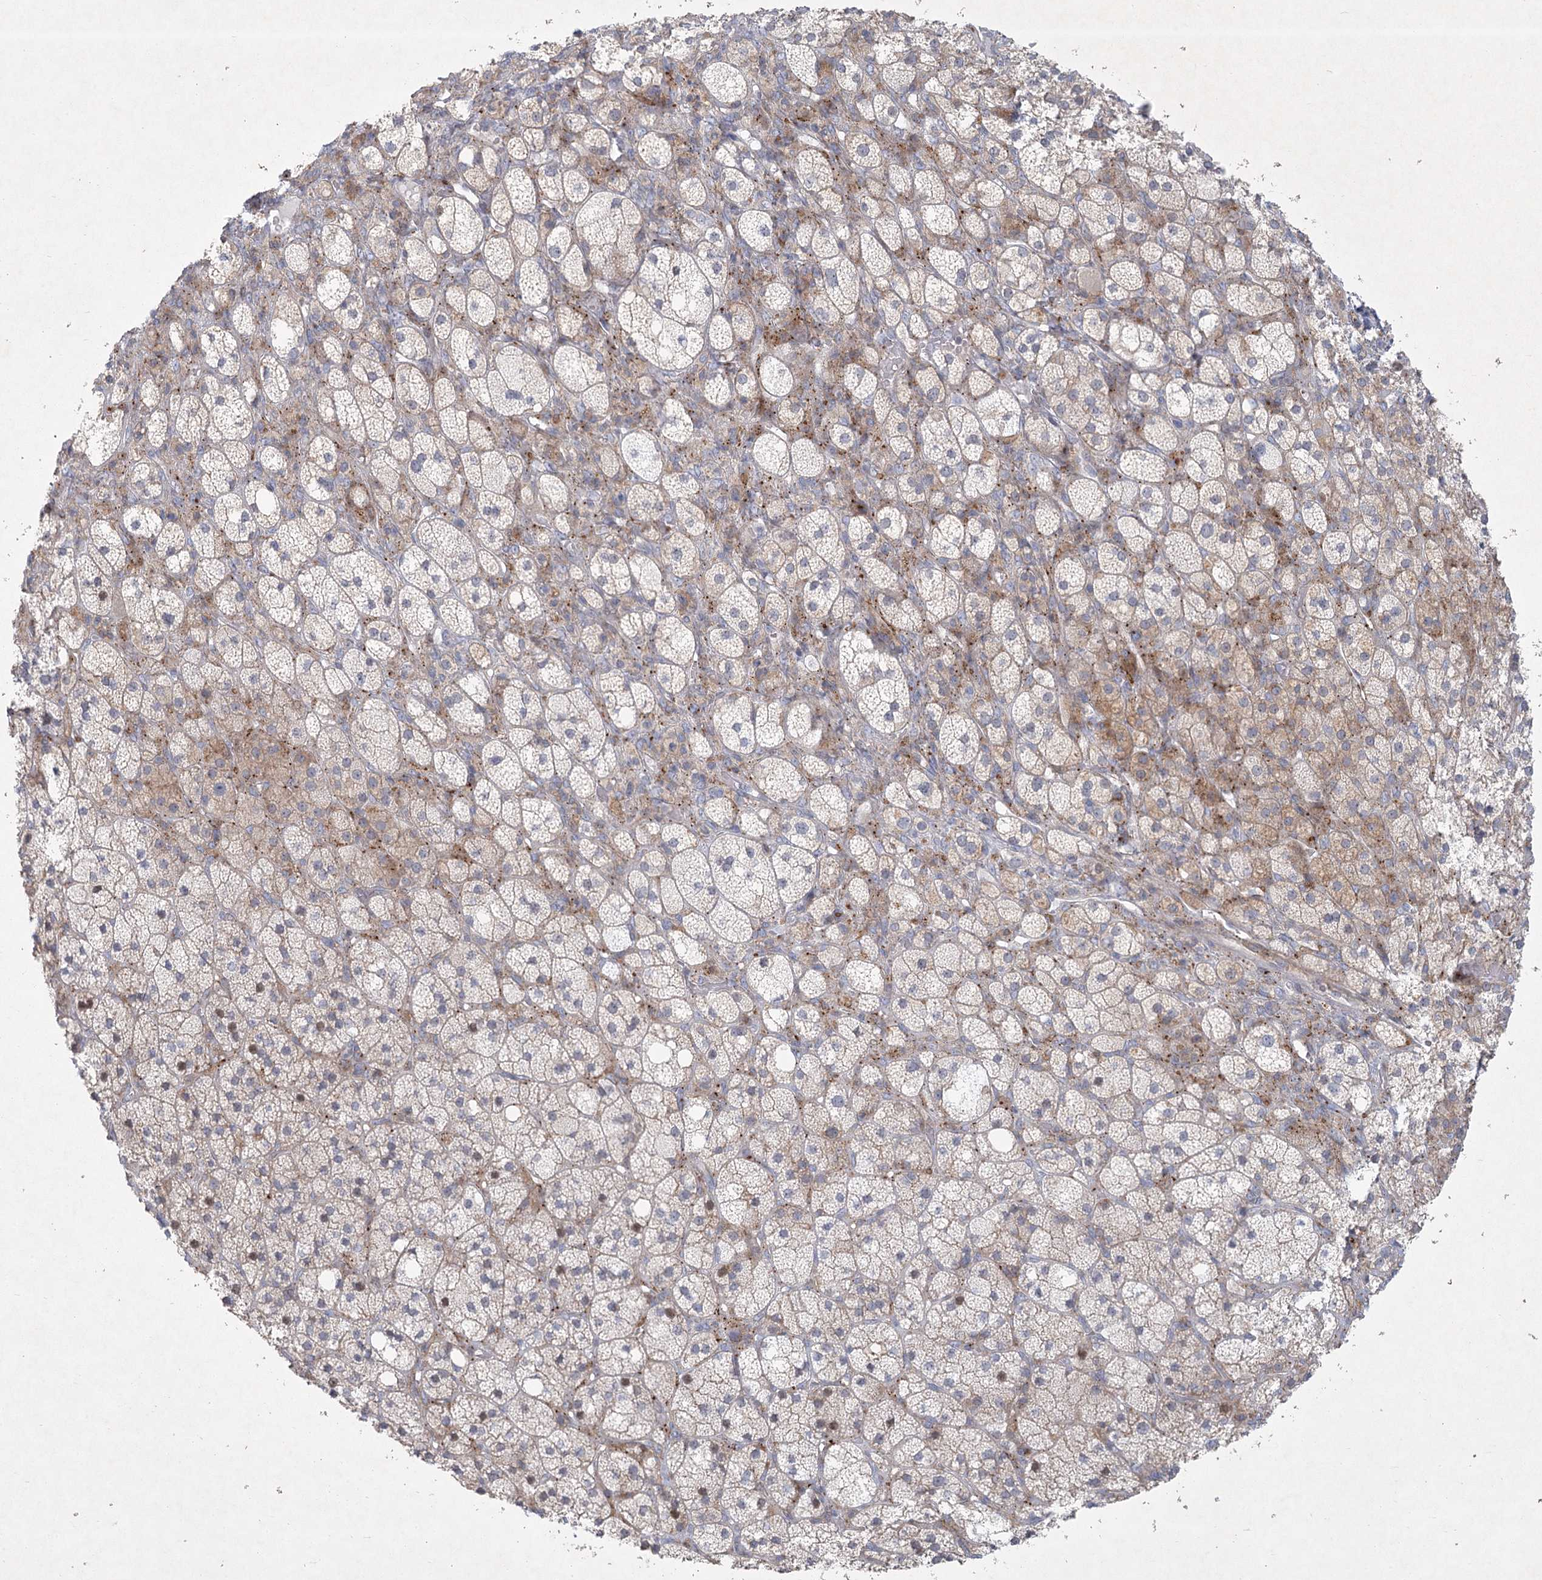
{"staining": {"intensity": "strong", "quantity": "<25%", "location": "cytoplasmic/membranous"}, "tissue": "adrenal gland", "cell_type": "Glandular cells", "image_type": "normal", "snomed": [{"axis": "morphology", "description": "Normal tissue, NOS"}, {"axis": "topography", "description": "Adrenal gland"}], "caption": "Protein analysis of normal adrenal gland reveals strong cytoplasmic/membranous expression in approximately <25% of glandular cells.", "gene": "FAM110C", "patient": {"sex": "male", "age": 61}}